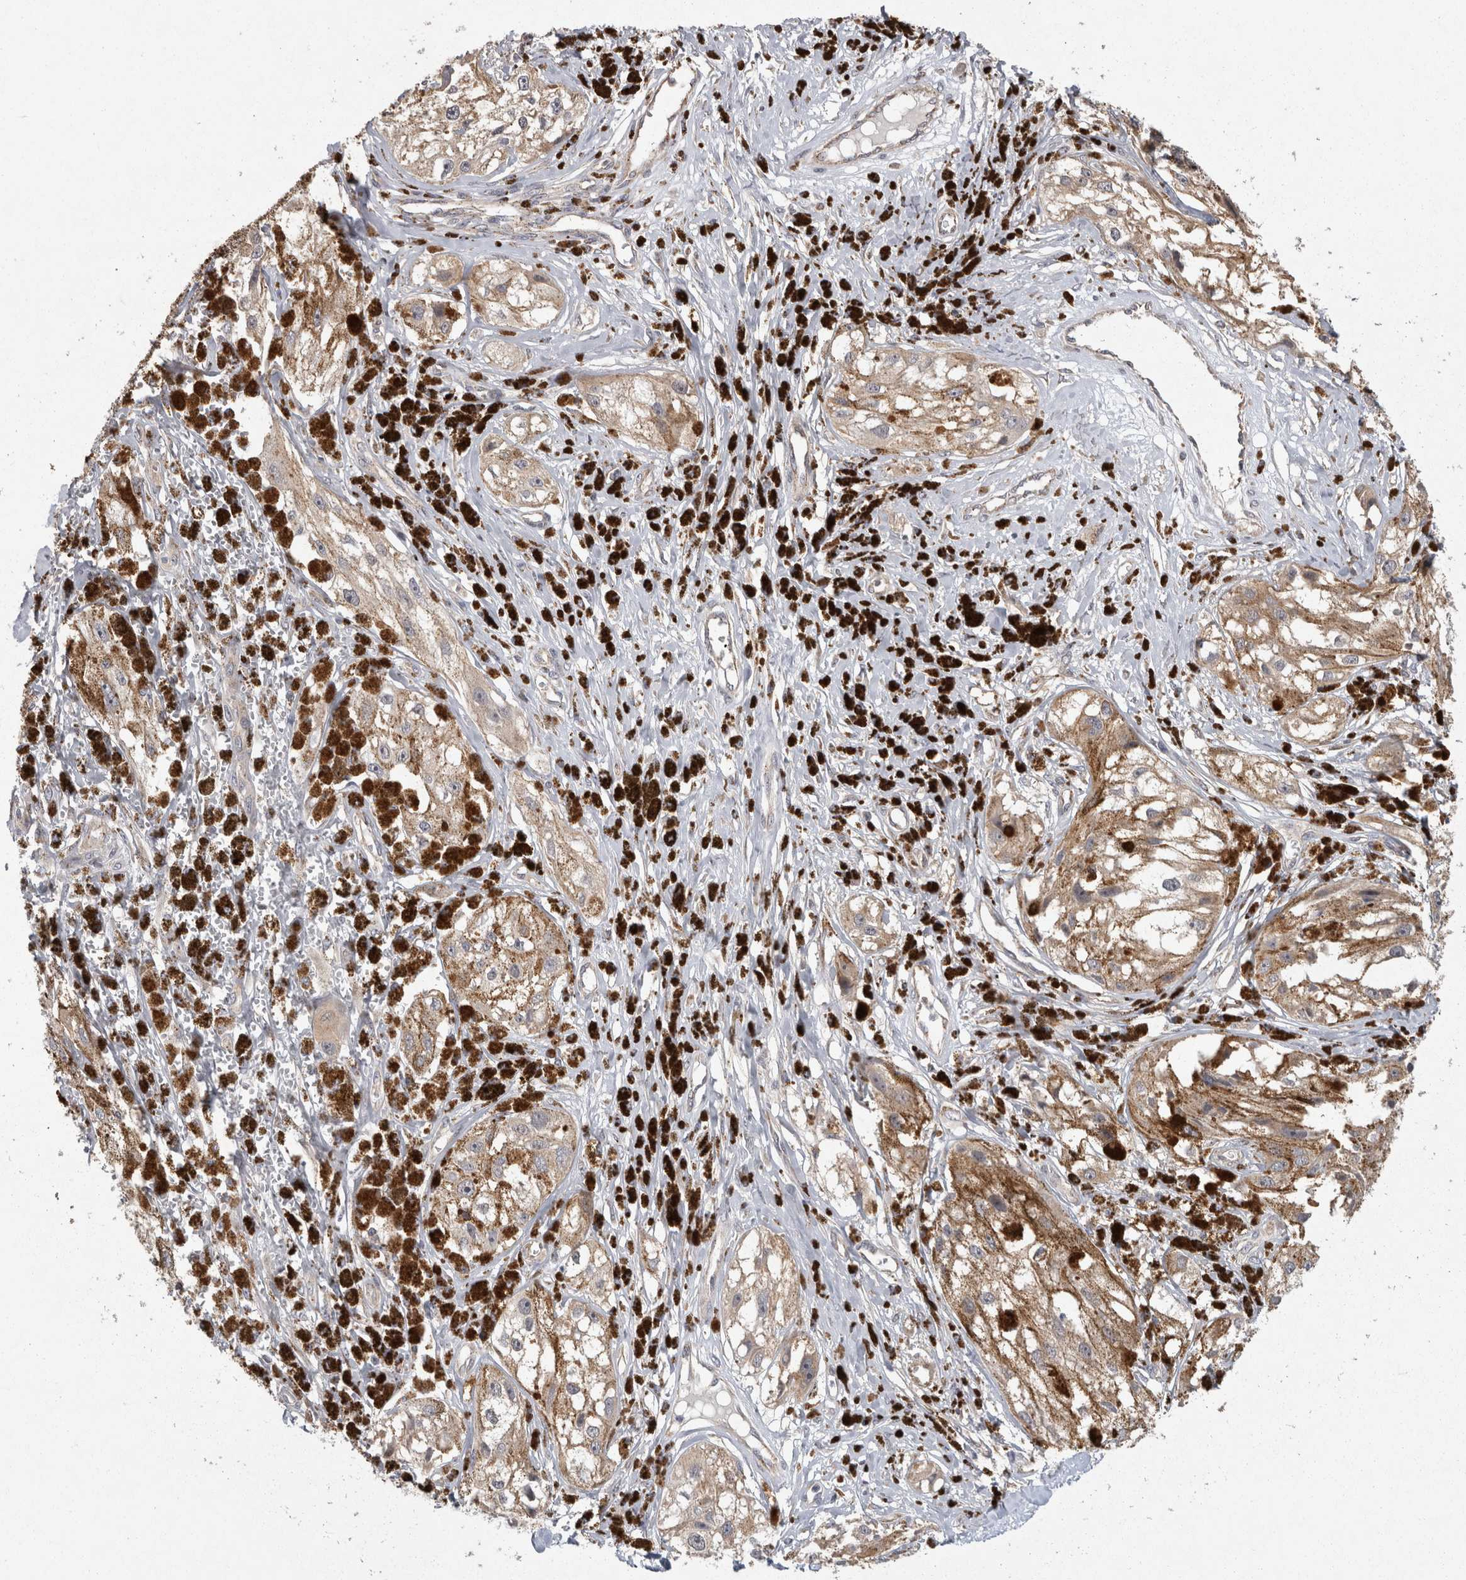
{"staining": {"intensity": "weak", "quantity": ">75%", "location": "cytoplasmic/membranous"}, "tissue": "melanoma", "cell_type": "Tumor cells", "image_type": "cancer", "snomed": [{"axis": "morphology", "description": "Malignant melanoma, NOS"}, {"axis": "topography", "description": "Skin"}], "caption": "Tumor cells show weak cytoplasmic/membranous expression in approximately >75% of cells in melanoma.", "gene": "ACAT2", "patient": {"sex": "male", "age": 88}}